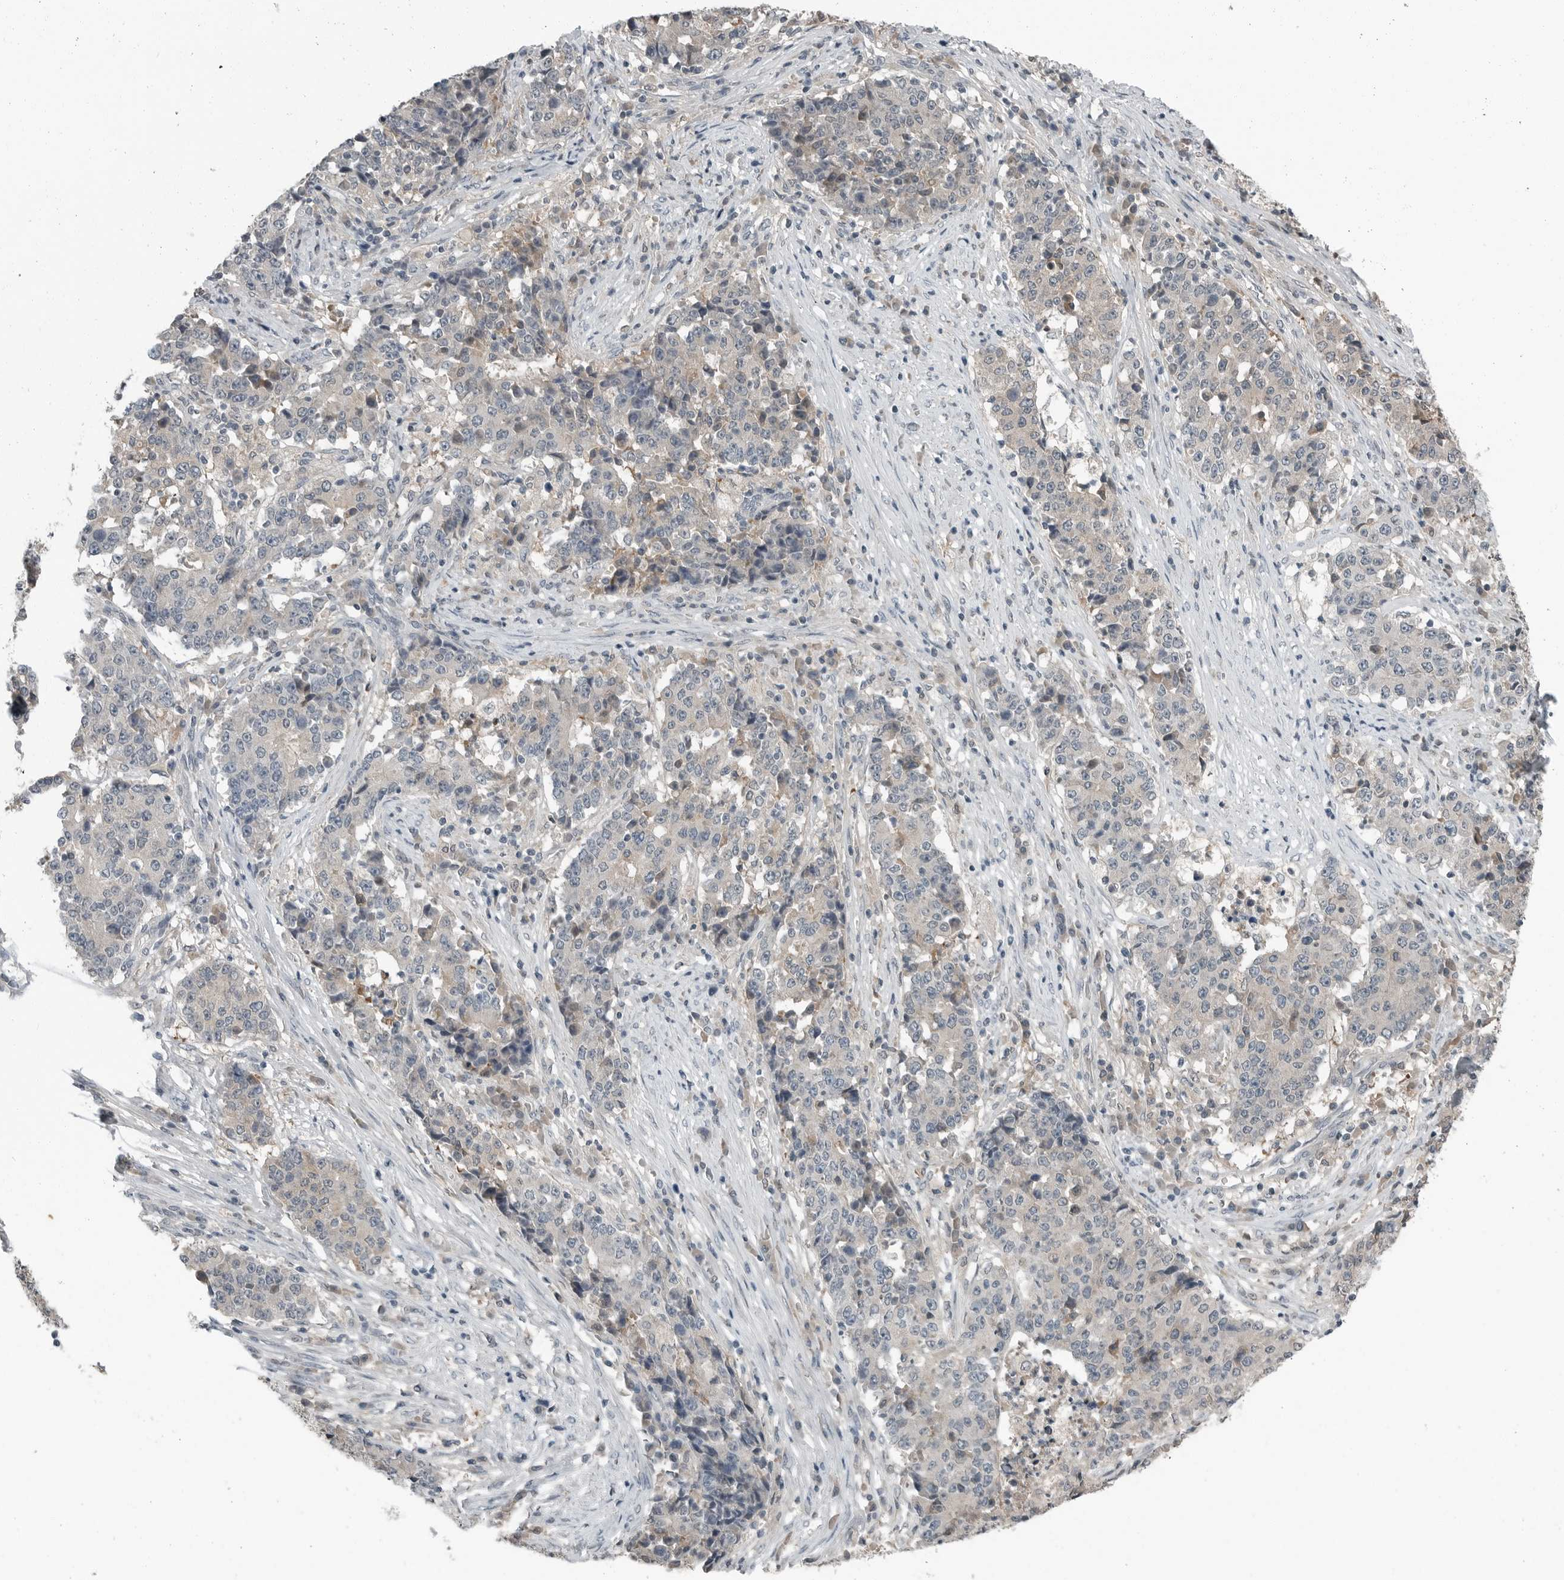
{"staining": {"intensity": "weak", "quantity": "<25%", "location": "cytoplasmic/membranous"}, "tissue": "stomach cancer", "cell_type": "Tumor cells", "image_type": "cancer", "snomed": [{"axis": "morphology", "description": "Adenocarcinoma, NOS"}, {"axis": "topography", "description": "Stomach"}], "caption": "This is an IHC photomicrograph of stomach cancer. There is no expression in tumor cells.", "gene": "KYAT1", "patient": {"sex": "male", "age": 59}}